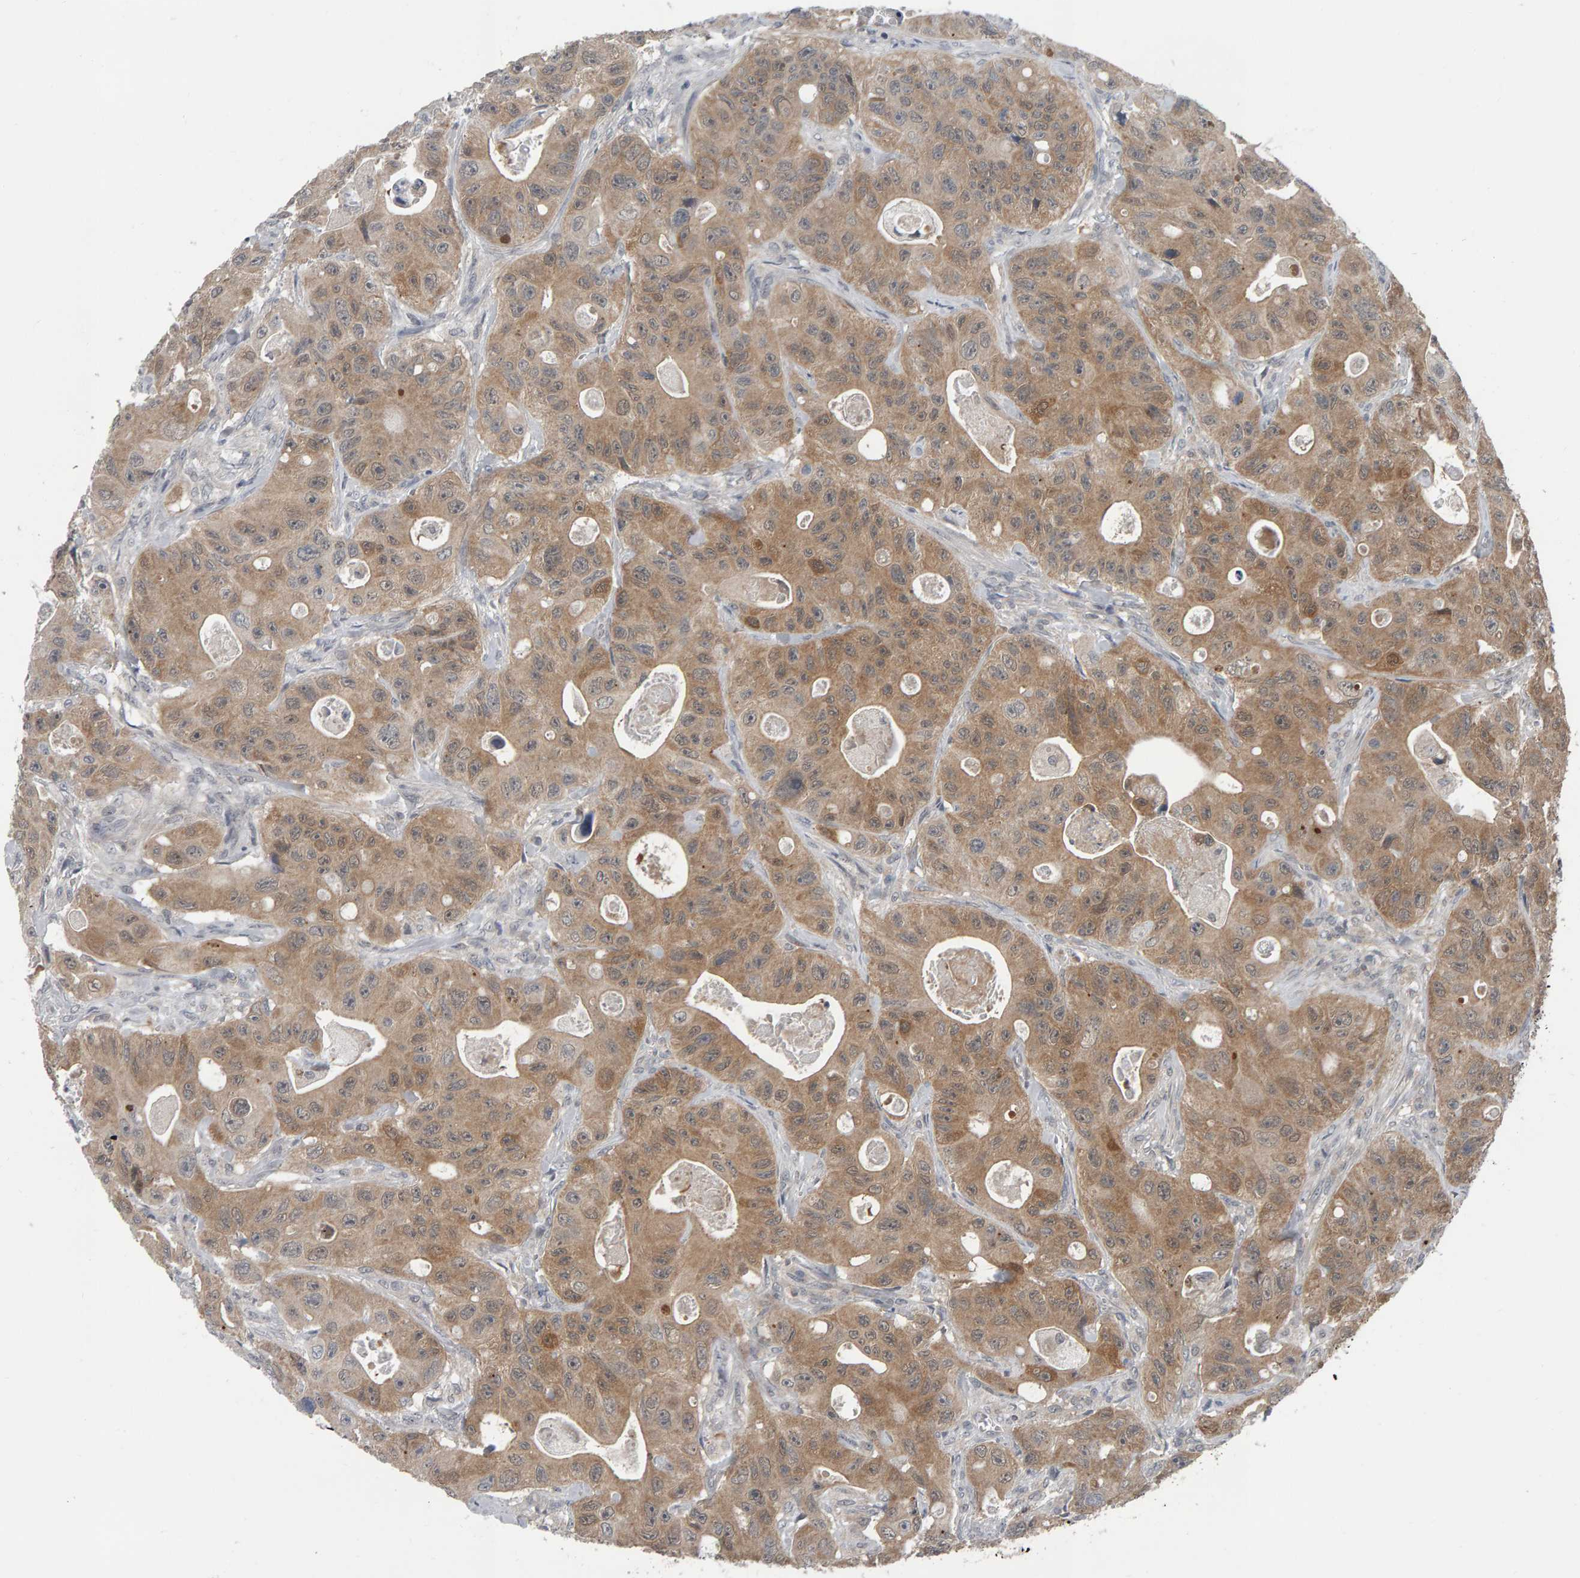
{"staining": {"intensity": "moderate", "quantity": ">75%", "location": "cytoplasmic/membranous"}, "tissue": "colorectal cancer", "cell_type": "Tumor cells", "image_type": "cancer", "snomed": [{"axis": "morphology", "description": "Adenocarcinoma, NOS"}, {"axis": "topography", "description": "Colon"}], "caption": "IHC staining of adenocarcinoma (colorectal), which shows medium levels of moderate cytoplasmic/membranous staining in approximately >75% of tumor cells indicating moderate cytoplasmic/membranous protein positivity. The staining was performed using DAB (brown) for protein detection and nuclei were counterstained in hematoxylin (blue).", "gene": "COASY", "patient": {"sex": "female", "age": 46}}